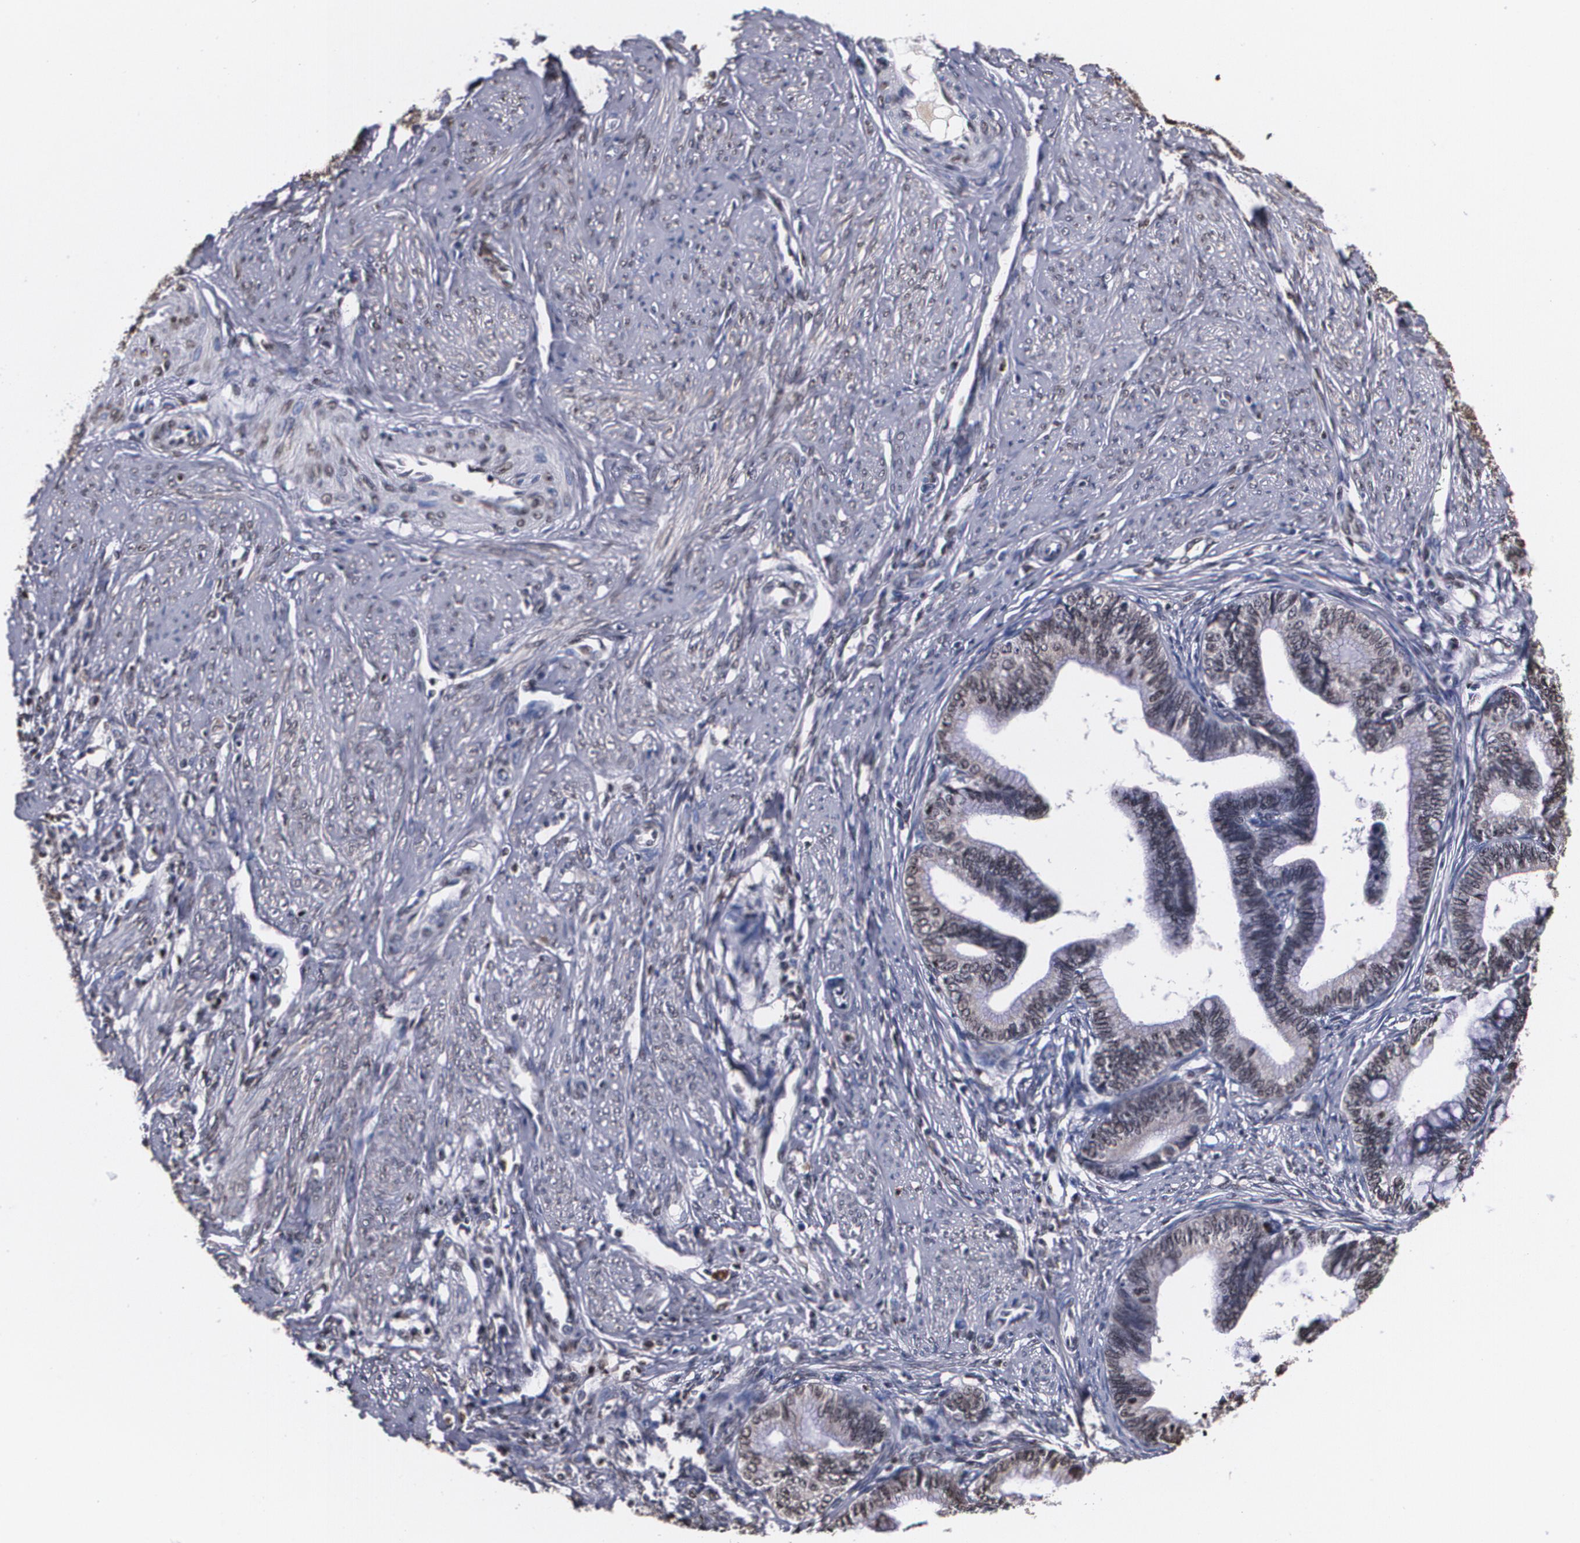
{"staining": {"intensity": "weak", "quantity": "25%-75%", "location": "cytoplasmic/membranous"}, "tissue": "cervical cancer", "cell_type": "Tumor cells", "image_type": "cancer", "snomed": [{"axis": "morphology", "description": "Adenocarcinoma, NOS"}, {"axis": "topography", "description": "Cervix"}], "caption": "Protein expression analysis of human adenocarcinoma (cervical) reveals weak cytoplasmic/membranous staining in approximately 25%-75% of tumor cells. Nuclei are stained in blue.", "gene": "MVP", "patient": {"sex": "female", "age": 36}}